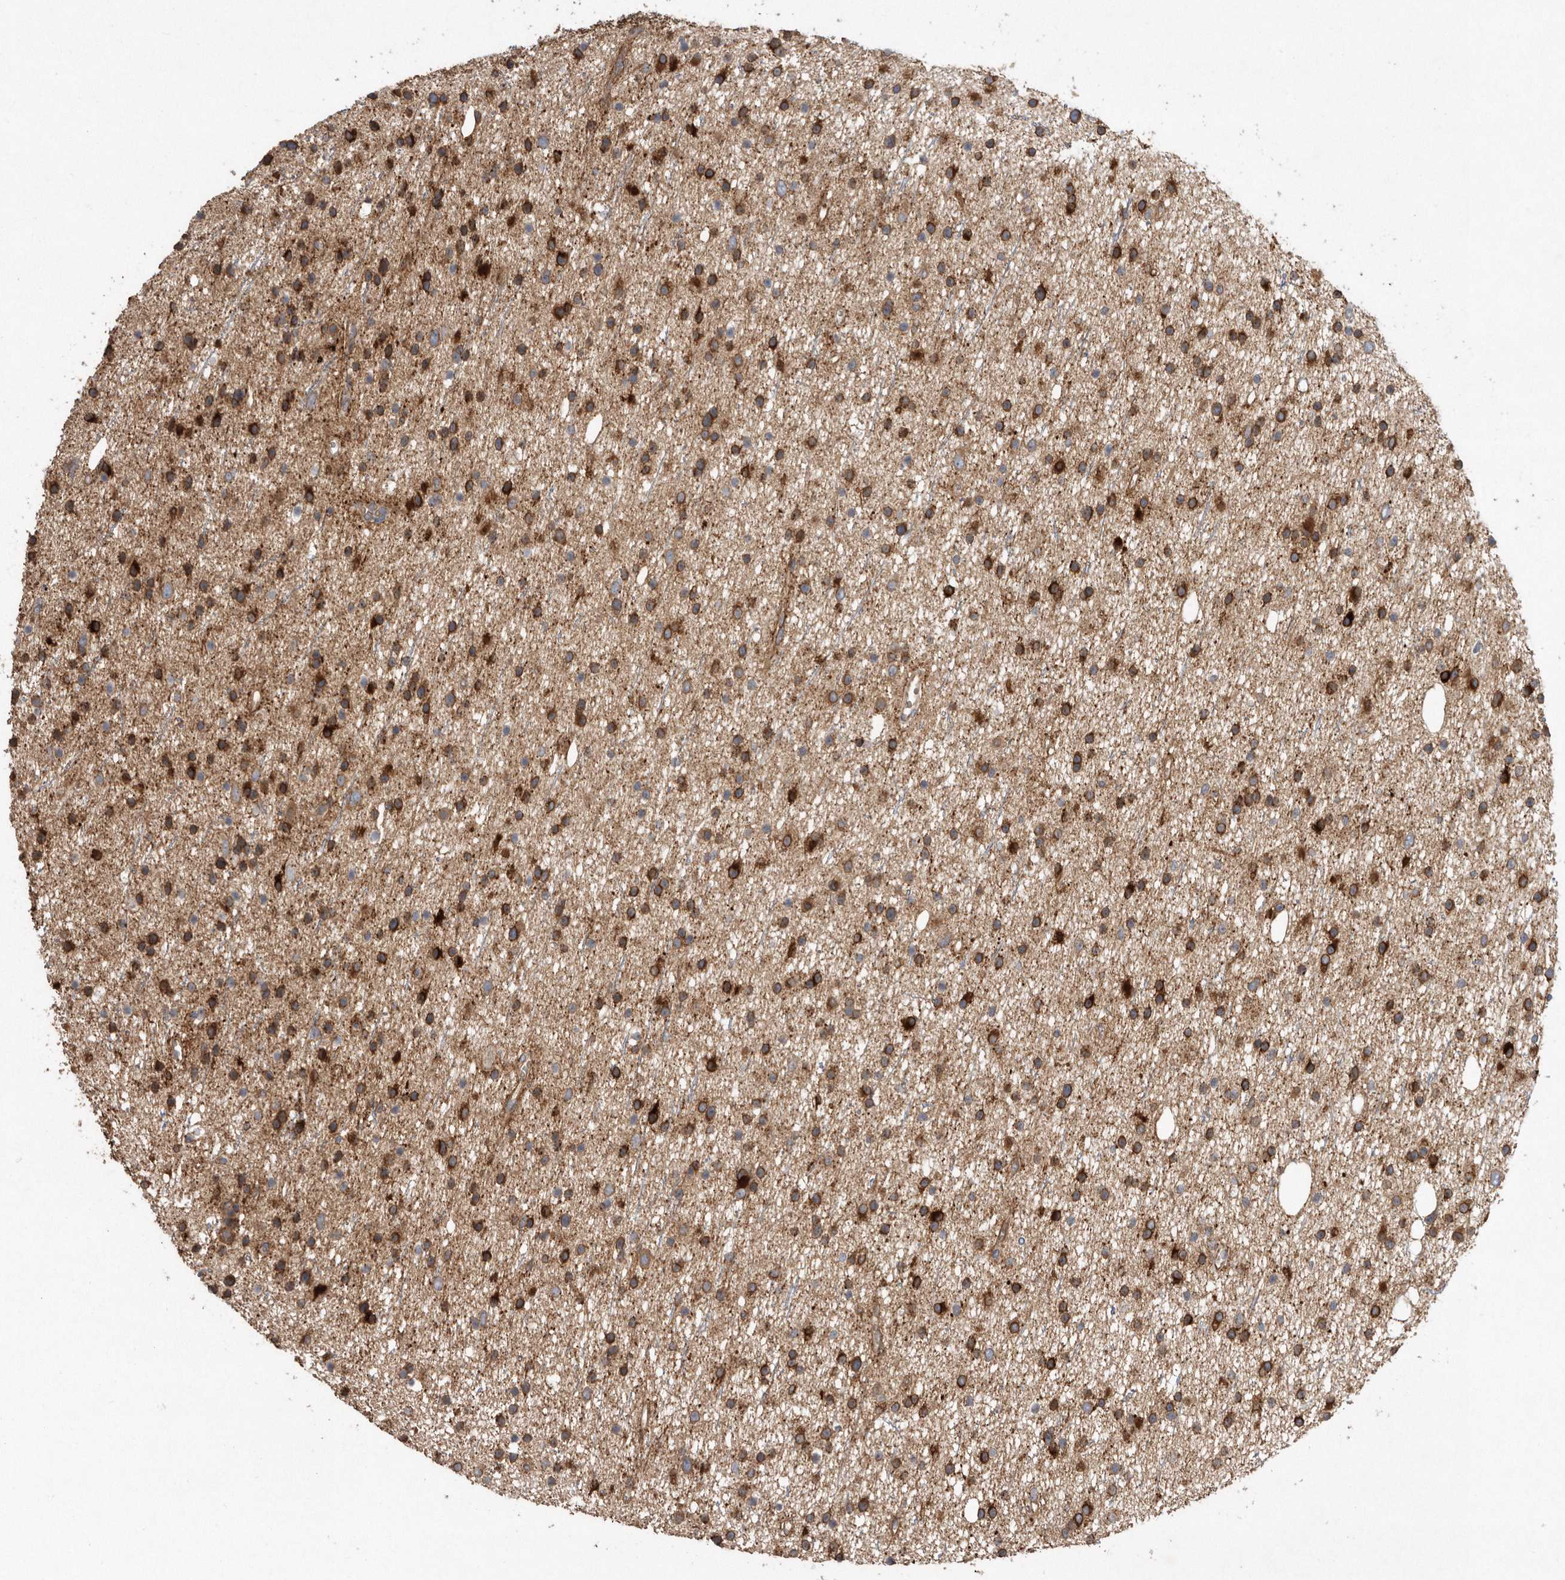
{"staining": {"intensity": "strong", "quantity": "25%-75%", "location": "cytoplasmic/membranous"}, "tissue": "glioma", "cell_type": "Tumor cells", "image_type": "cancer", "snomed": [{"axis": "morphology", "description": "Glioma, malignant, Low grade"}, {"axis": "topography", "description": "Cerebral cortex"}], "caption": "A high amount of strong cytoplasmic/membranous expression is present in approximately 25%-75% of tumor cells in low-grade glioma (malignant) tissue.", "gene": "PON2", "patient": {"sex": "female", "age": 39}}